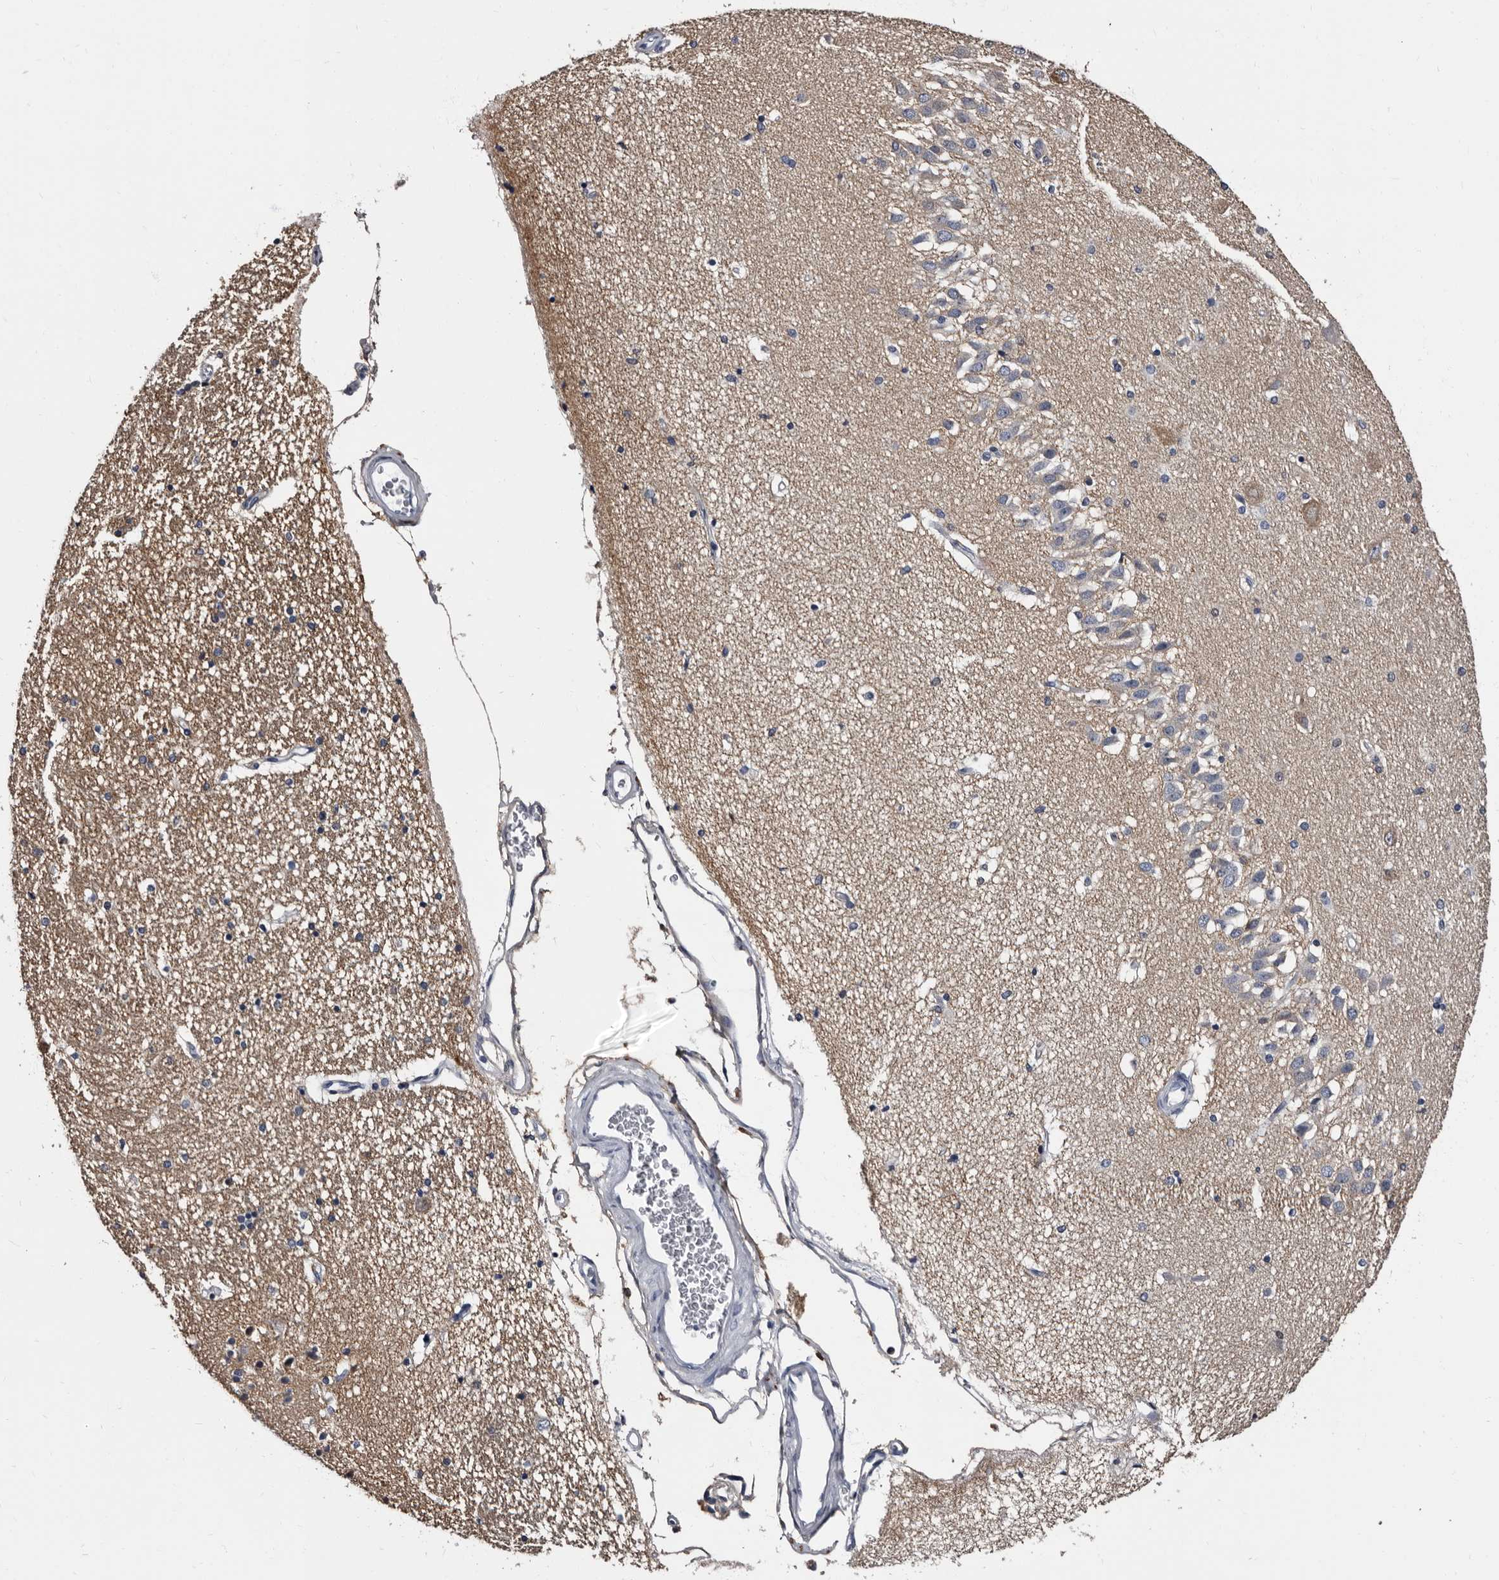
{"staining": {"intensity": "weak", "quantity": "<25%", "location": "cytoplasmic/membranous"}, "tissue": "hippocampus", "cell_type": "Glial cells", "image_type": "normal", "snomed": [{"axis": "morphology", "description": "Normal tissue, NOS"}, {"axis": "topography", "description": "Hippocampus"}], "caption": "A micrograph of hippocampus stained for a protein demonstrates no brown staining in glial cells. (DAB immunohistochemistry (IHC) visualized using brightfield microscopy, high magnification).", "gene": "EPB41L3", "patient": {"sex": "female", "age": 54}}